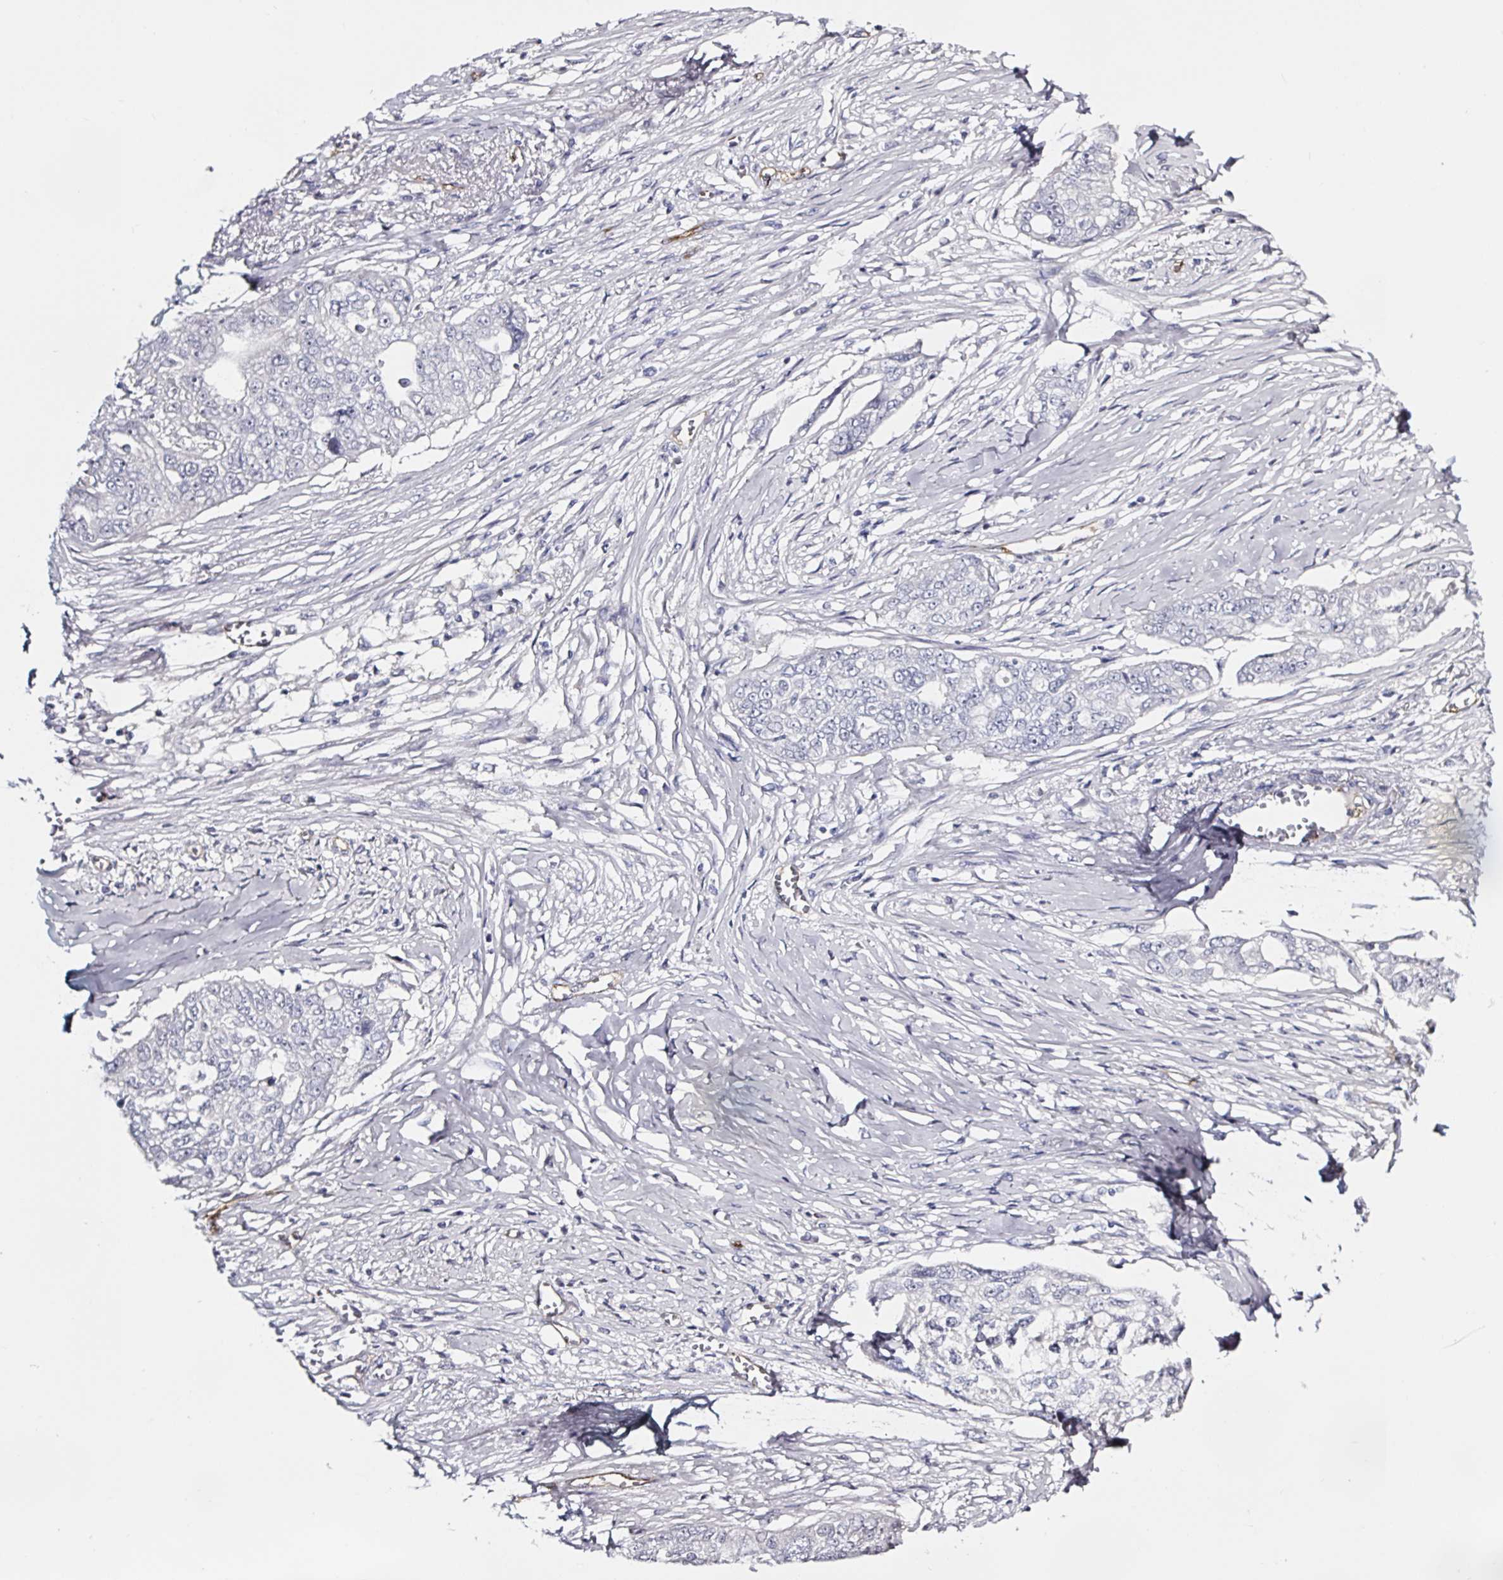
{"staining": {"intensity": "negative", "quantity": "none", "location": "none"}, "tissue": "ovarian cancer", "cell_type": "Tumor cells", "image_type": "cancer", "snomed": [{"axis": "morphology", "description": "Carcinoma, endometroid"}, {"axis": "topography", "description": "Ovary"}], "caption": "An immunohistochemistry (IHC) histopathology image of ovarian endometroid carcinoma is shown. There is no staining in tumor cells of ovarian endometroid carcinoma. (DAB immunohistochemistry with hematoxylin counter stain).", "gene": "ACSBG2", "patient": {"sex": "female", "age": 70}}